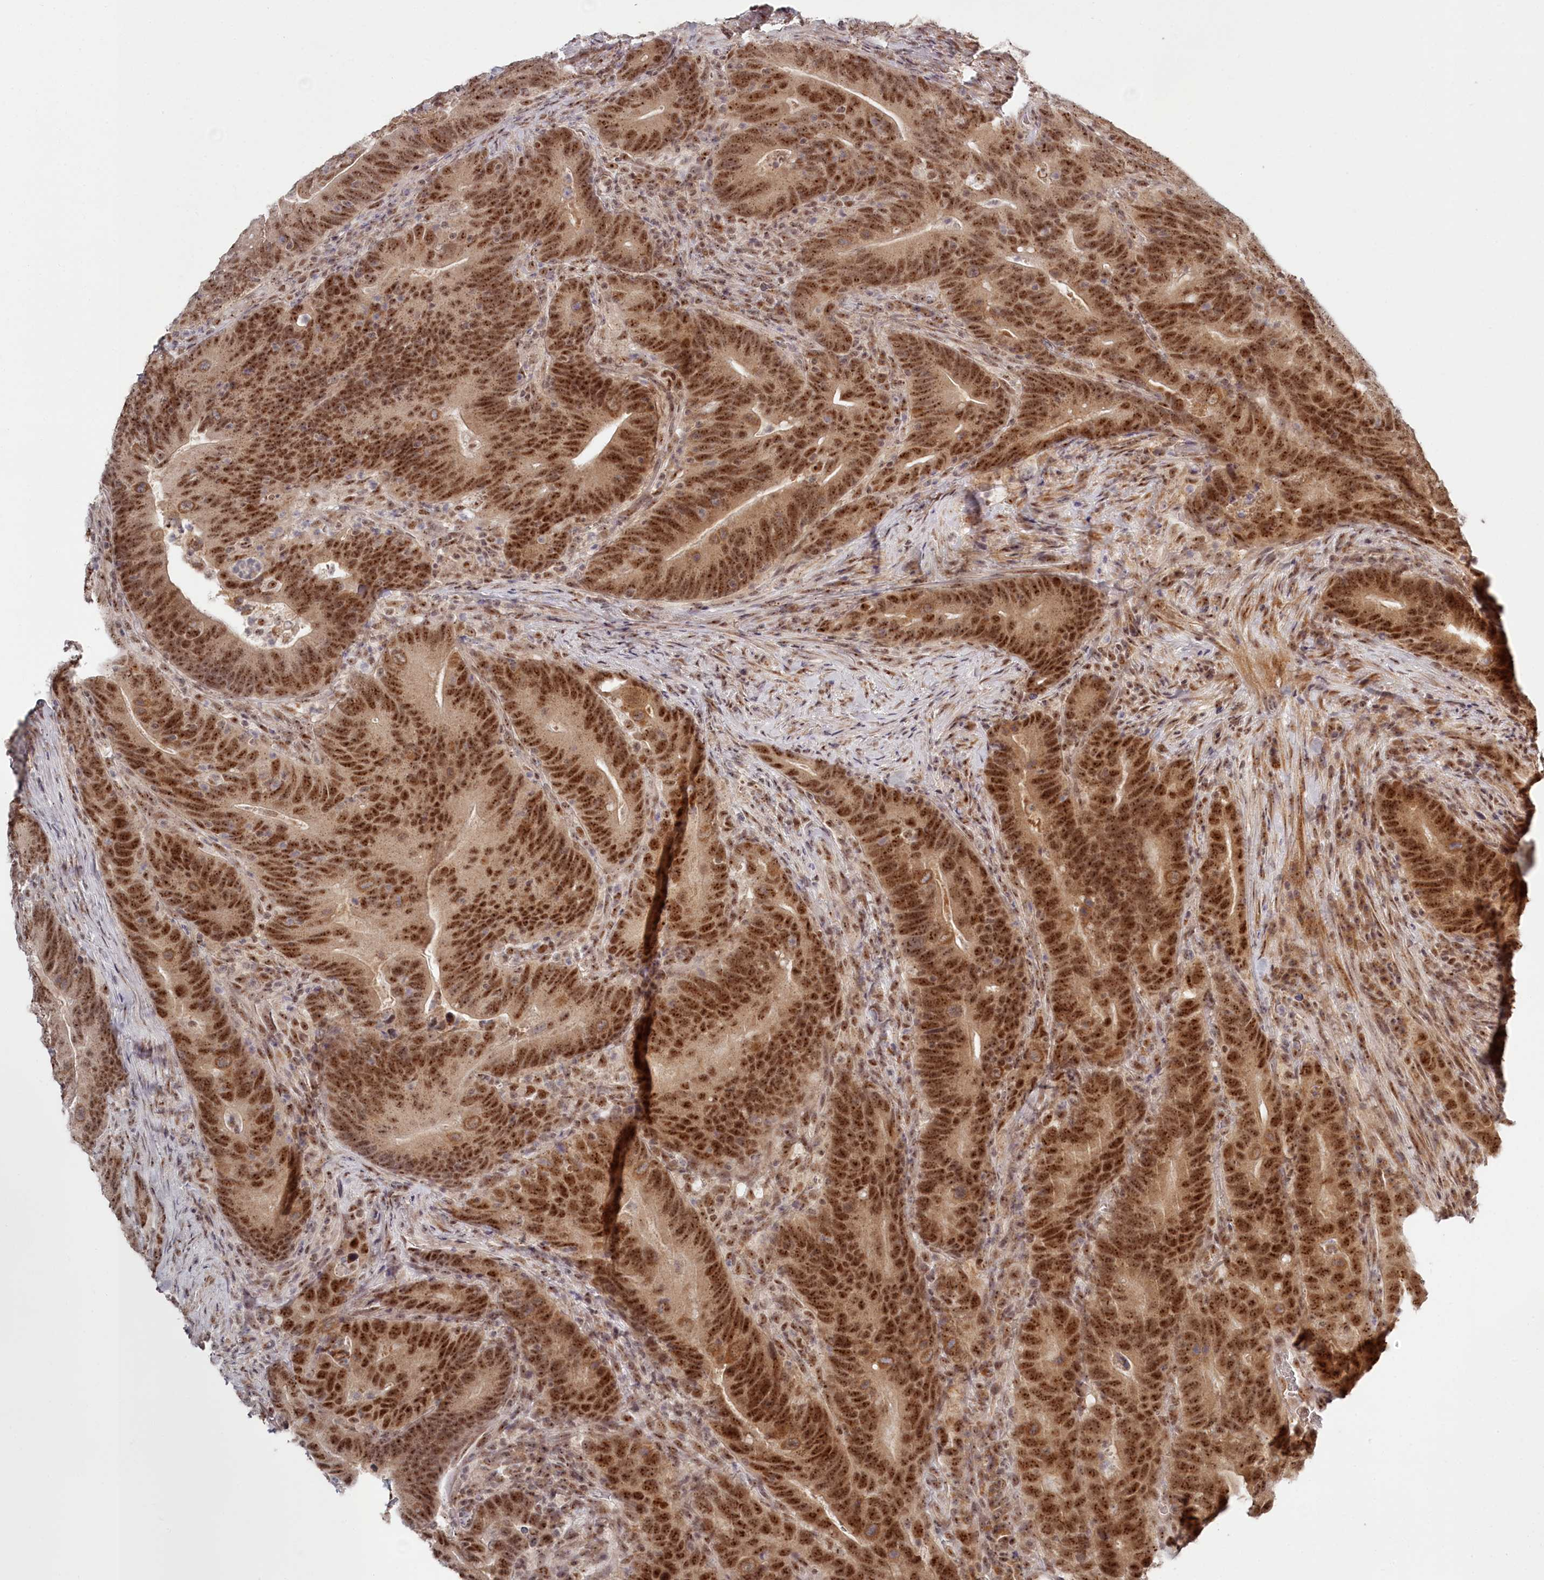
{"staining": {"intensity": "moderate", "quantity": ">75%", "location": "nuclear"}, "tissue": "colorectal cancer", "cell_type": "Tumor cells", "image_type": "cancer", "snomed": [{"axis": "morphology", "description": "Adenocarcinoma, NOS"}, {"axis": "topography", "description": "Colon"}], "caption": "Immunohistochemistry (IHC) of human colorectal cancer (adenocarcinoma) displays medium levels of moderate nuclear positivity in about >75% of tumor cells.", "gene": "EXOSC1", "patient": {"sex": "female", "age": 66}}